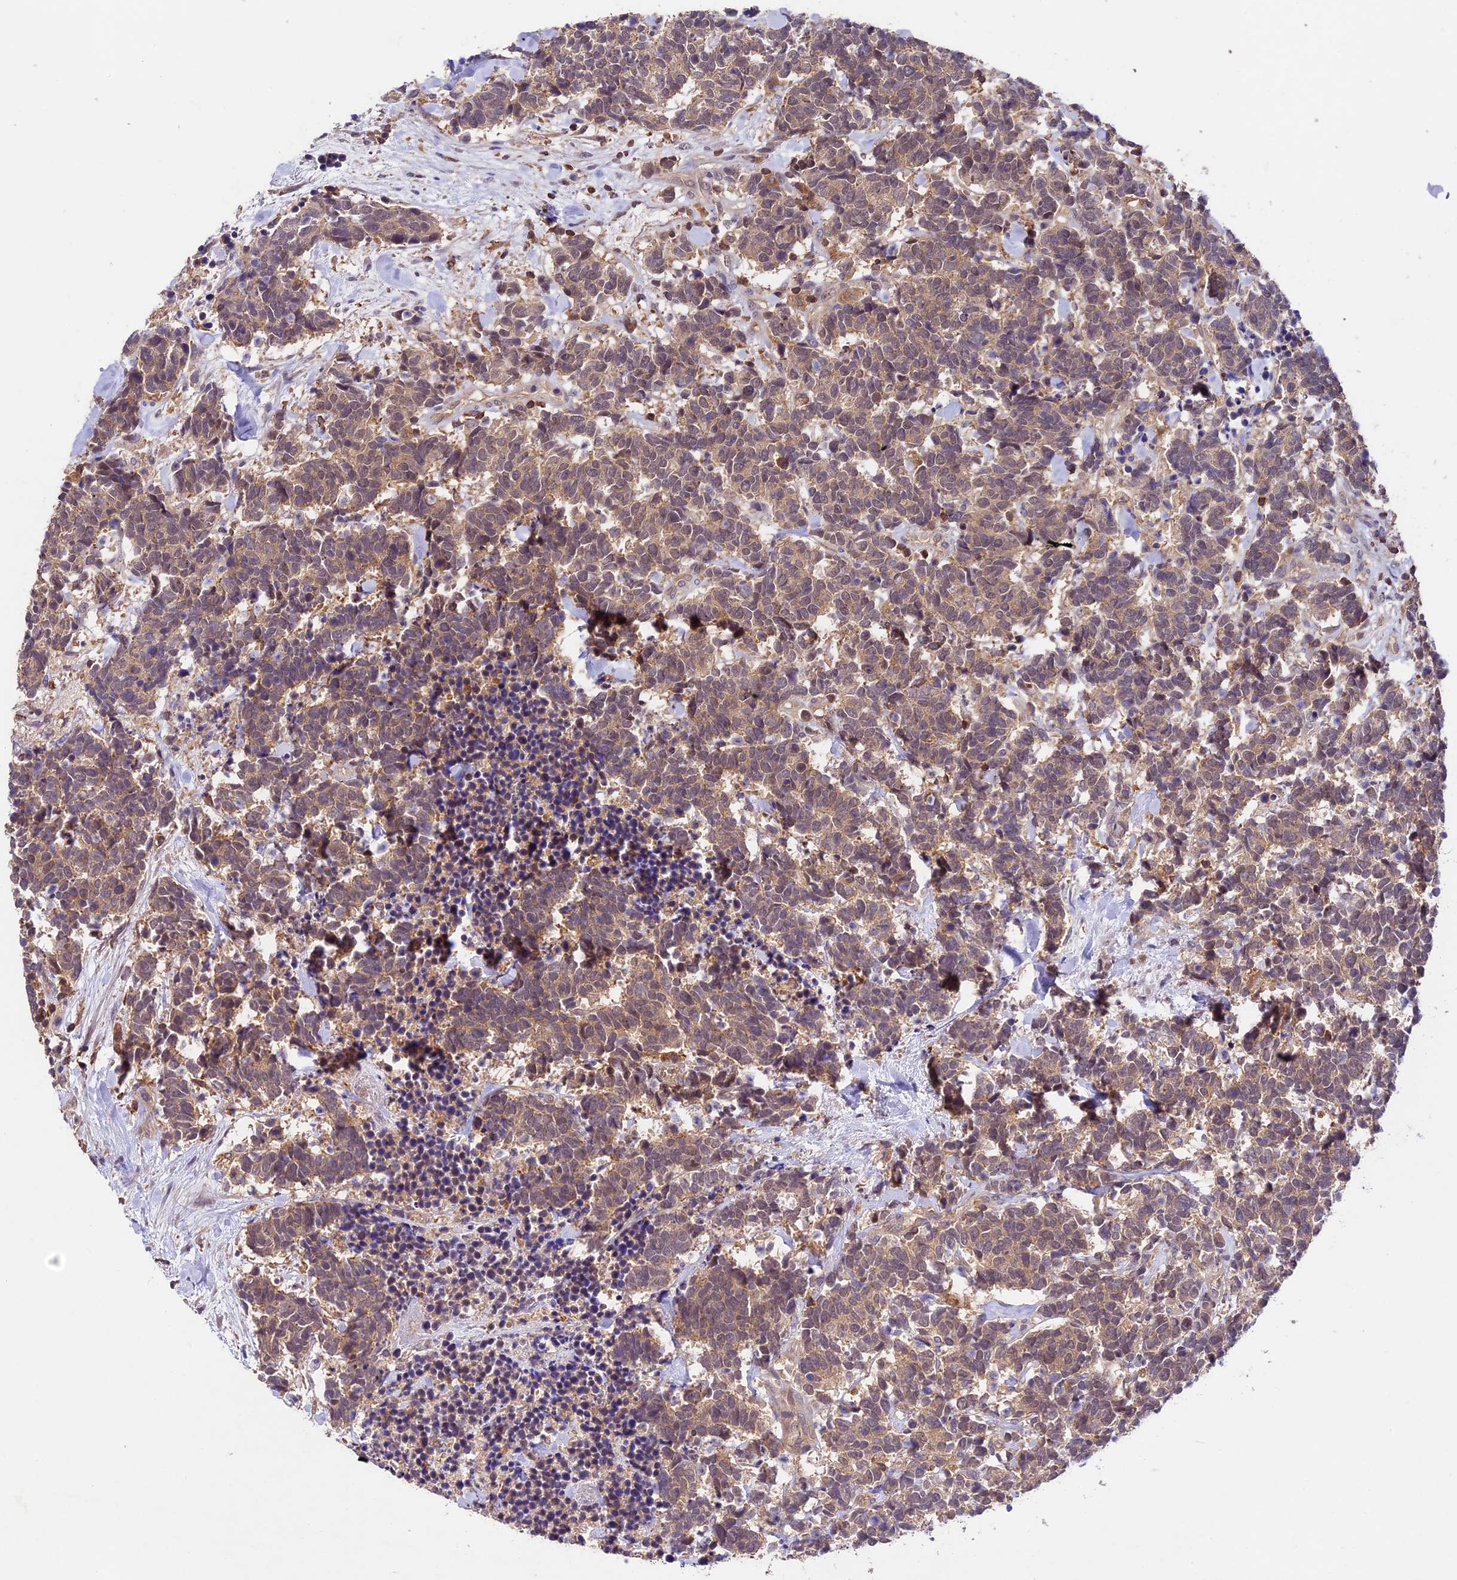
{"staining": {"intensity": "moderate", "quantity": ">75%", "location": "cytoplasmic/membranous"}, "tissue": "carcinoid", "cell_type": "Tumor cells", "image_type": "cancer", "snomed": [{"axis": "morphology", "description": "Carcinoma, NOS"}, {"axis": "morphology", "description": "Carcinoid, malignant, NOS"}, {"axis": "topography", "description": "Prostate"}], "caption": "This micrograph exhibits carcinoid stained with immunohistochemistry (IHC) to label a protein in brown. The cytoplasmic/membranous of tumor cells show moderate positivity for the protein. Nuclei are counter-stained blue.", "gene": "TBC1D1", "patient": {"sex": "male", "age": 57}}